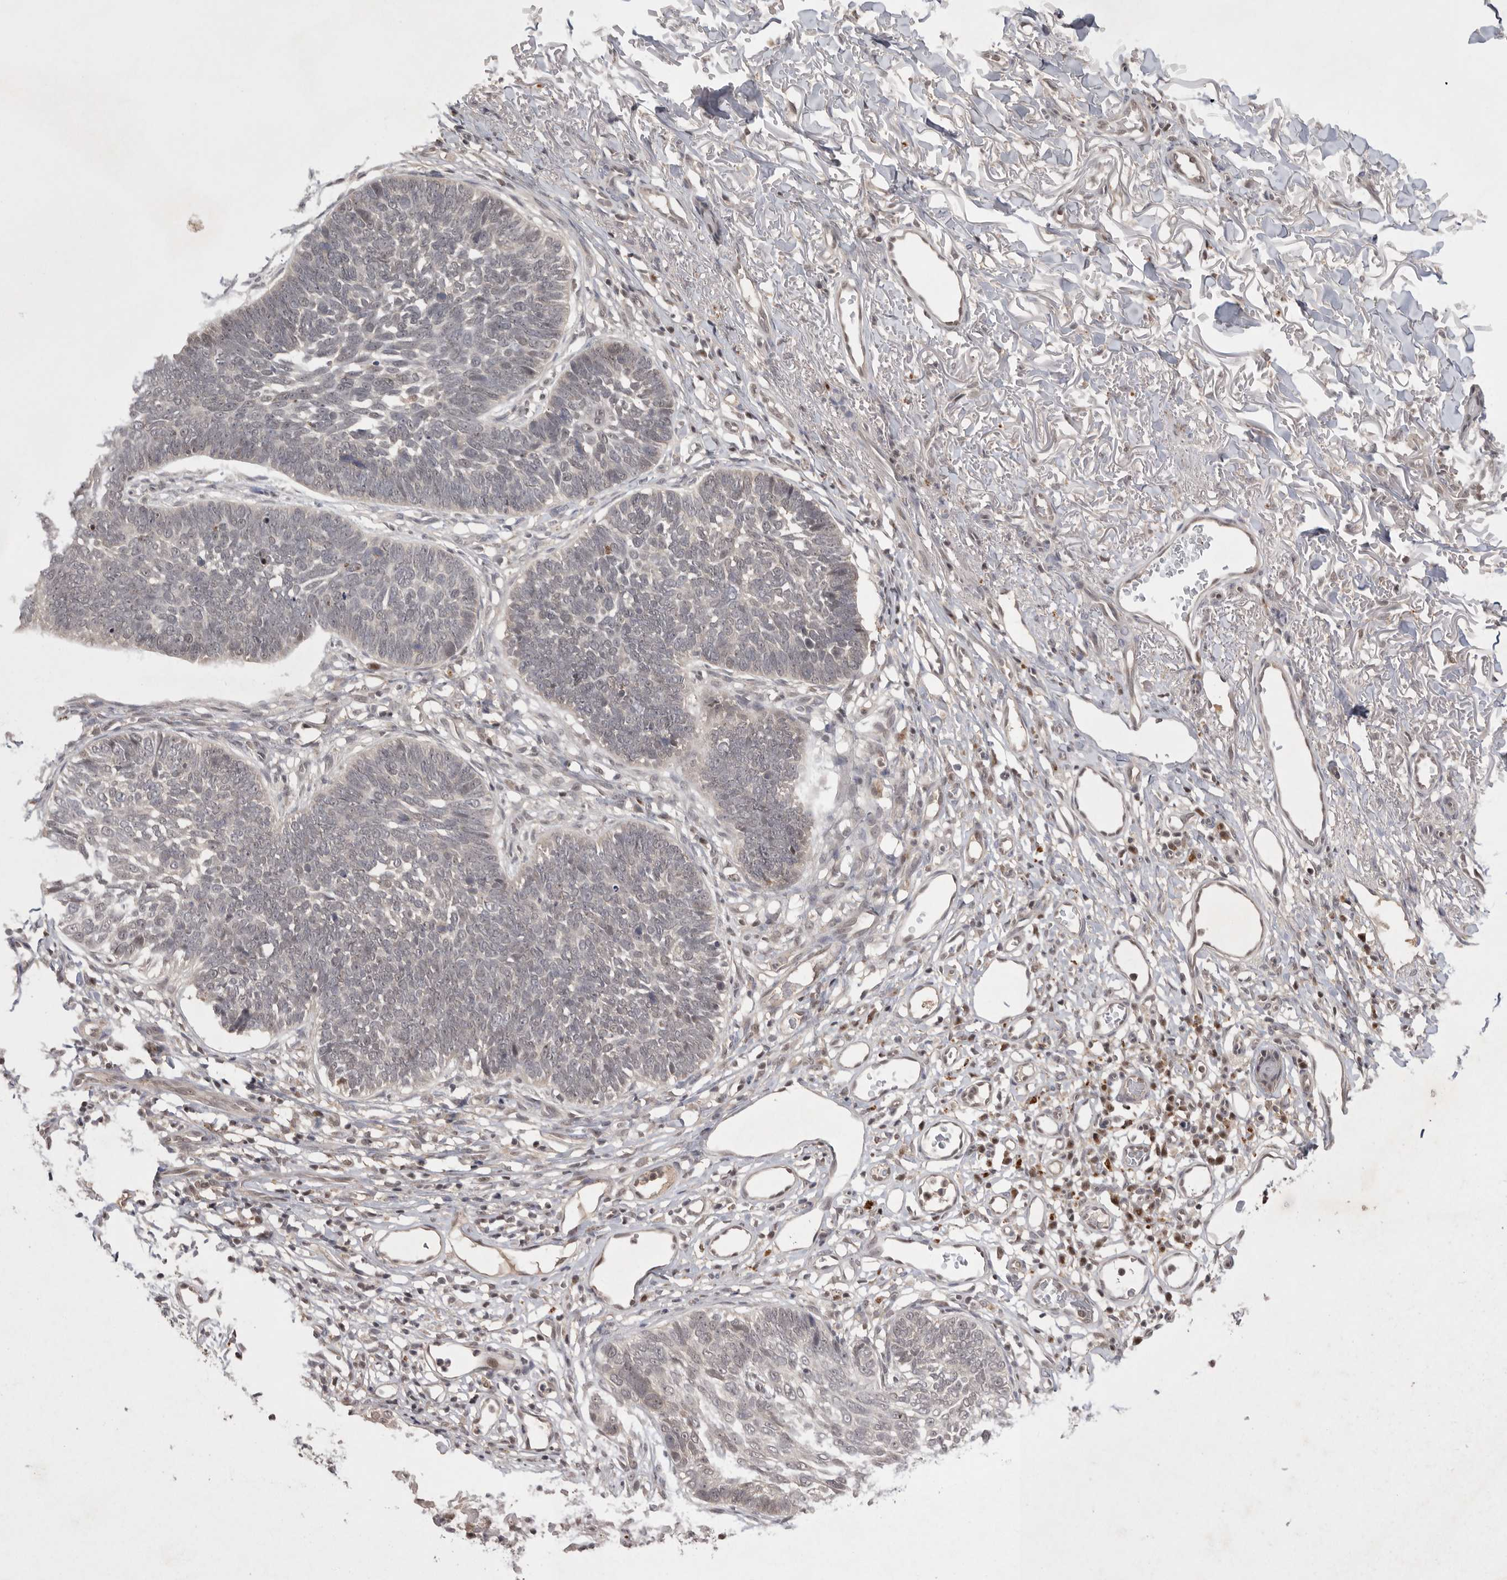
{"staining": {"intensity": "negative", "quantity": "none", "location": "none"}, "tissue": "skin cancer", "cell_type": "Tumor cells", "image_type": "cancer", "snomed": [{"axis": "morphology", "description": "Normal tissue, NOS"}, {"axis": "morphology", "description": "Basal cell carcinoma"}, {"axis": "topography", "description": "Skin"}], "caption": "Human skin cancer (basal cell carcinoma) stained for a protein using IHC shows no positivity in tumor cells.", "gene": "HUS1", "patient": {"sex": "male", "age": 77}}